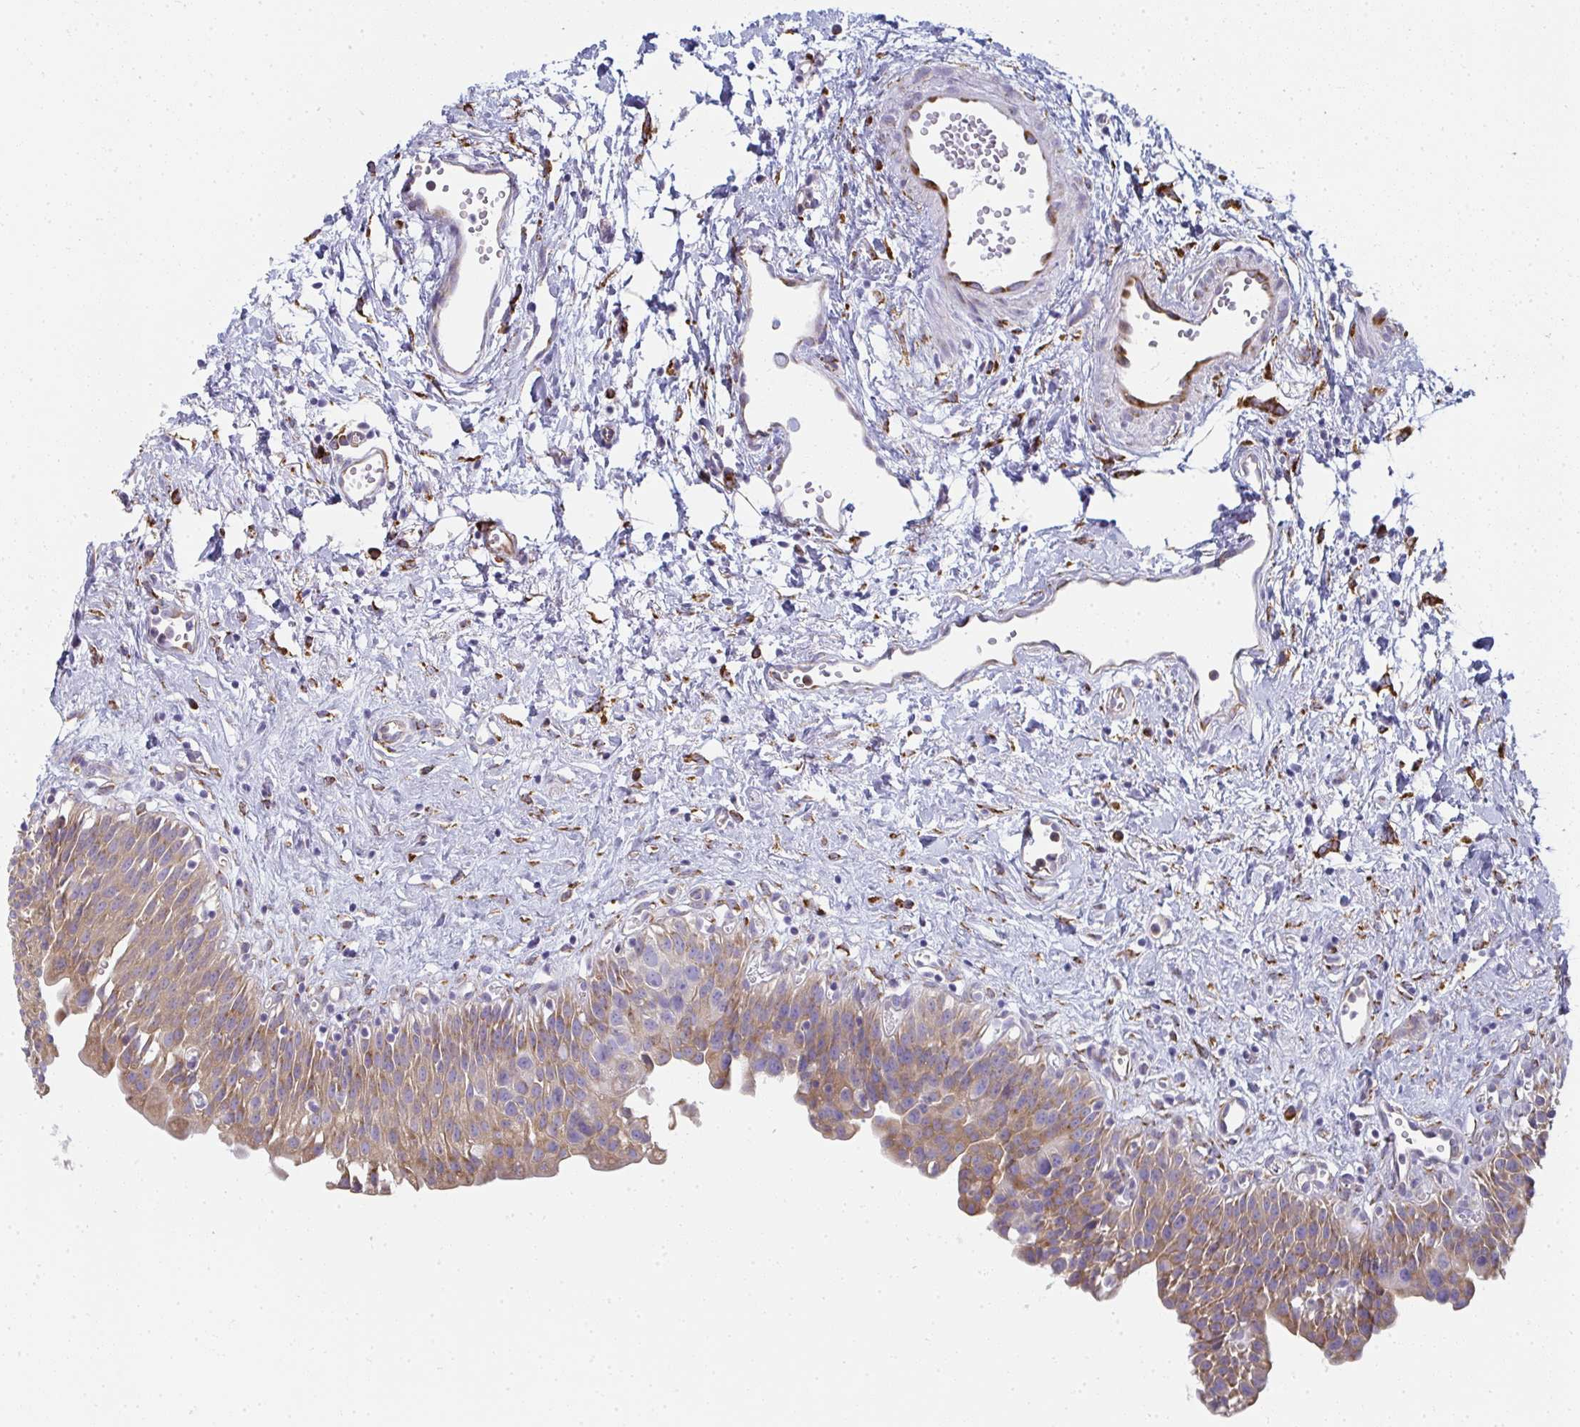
{"staining": {"intensity": "moderate", "quantity": ">75%", "location": "cytoplasmic/membranous"}, "tissue": "urinary bladder", "cell_type": "Urothelial cells", "image_type": "normal", "snomed": [{"axis": "morphology", "description": "Normal tissue, NOS"}, {"axis": "topography", "description": "Urinary bladder"}], "caption": "High-magnification brightfield microscopy of benign urinary bladder stained with DAB (3,3'-diaminobenzidine) (brown) and counterstained with hematoxylin (blue). urothelial cells exhibit moderate cytoplasmic/membranous expression is appreciated in about>75% of cells.", "gene": "SHROOM1", "patient": {"sex": "male", "age": 51}}